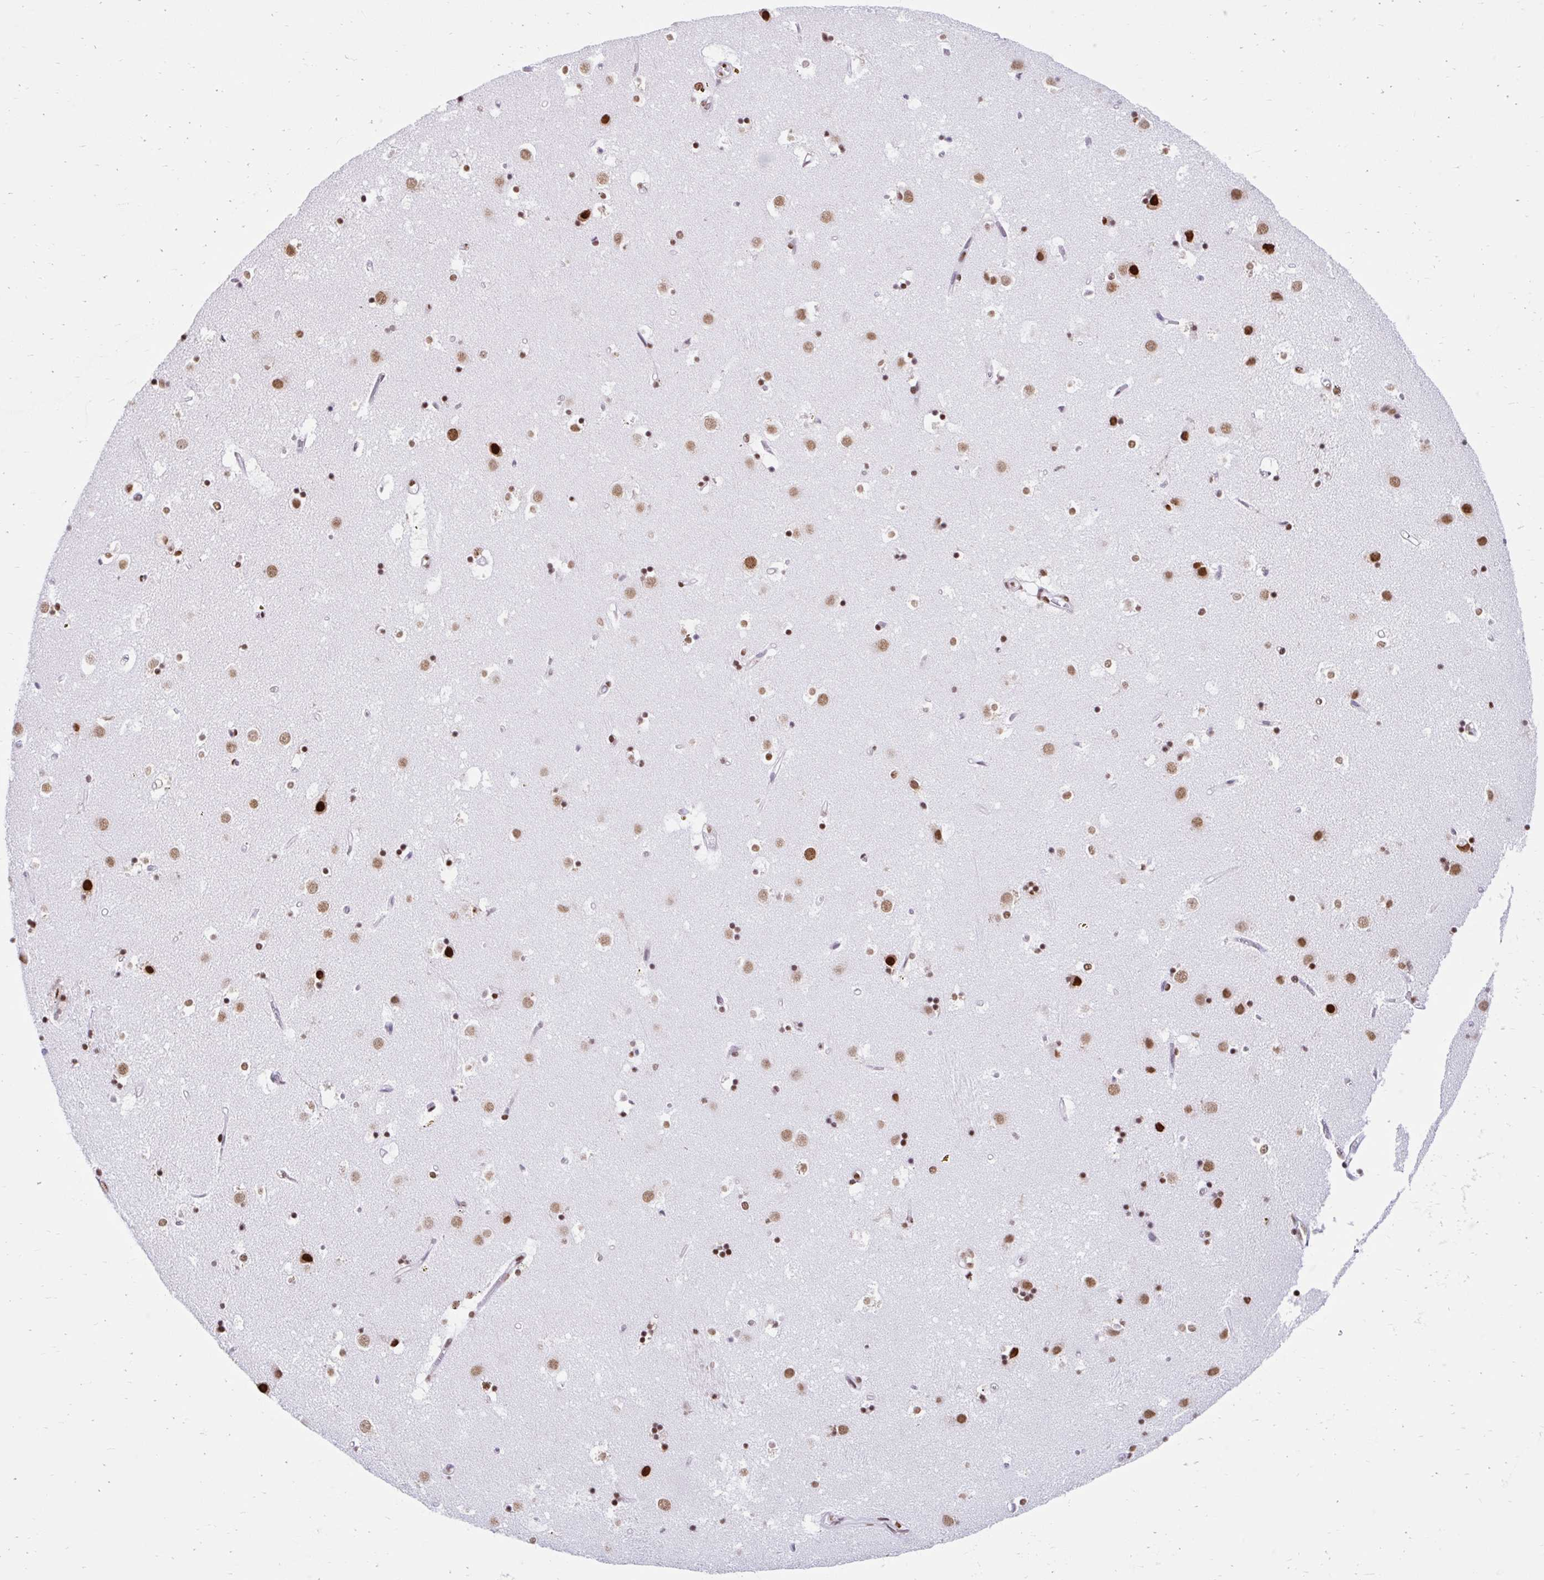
{"staining": {"intensity": "strong", "quantity": "25%-75%", "location": "nuclear"}, "tissue": "caudate", "cell_type": "Glial cells", "image_type": "normal", "snomed": [{"axis": "morphology", "description": "Normal tissue, NOS"}, {"axis": "topography", "description": "Lateral ventricle wall"}], "caption": "Glial cells display strong nuclear staining in approximately 25%-75% of cells in normal caudate.", "gene": "KHDRBS1", "patient": {"sex": "male", "age": 58}}